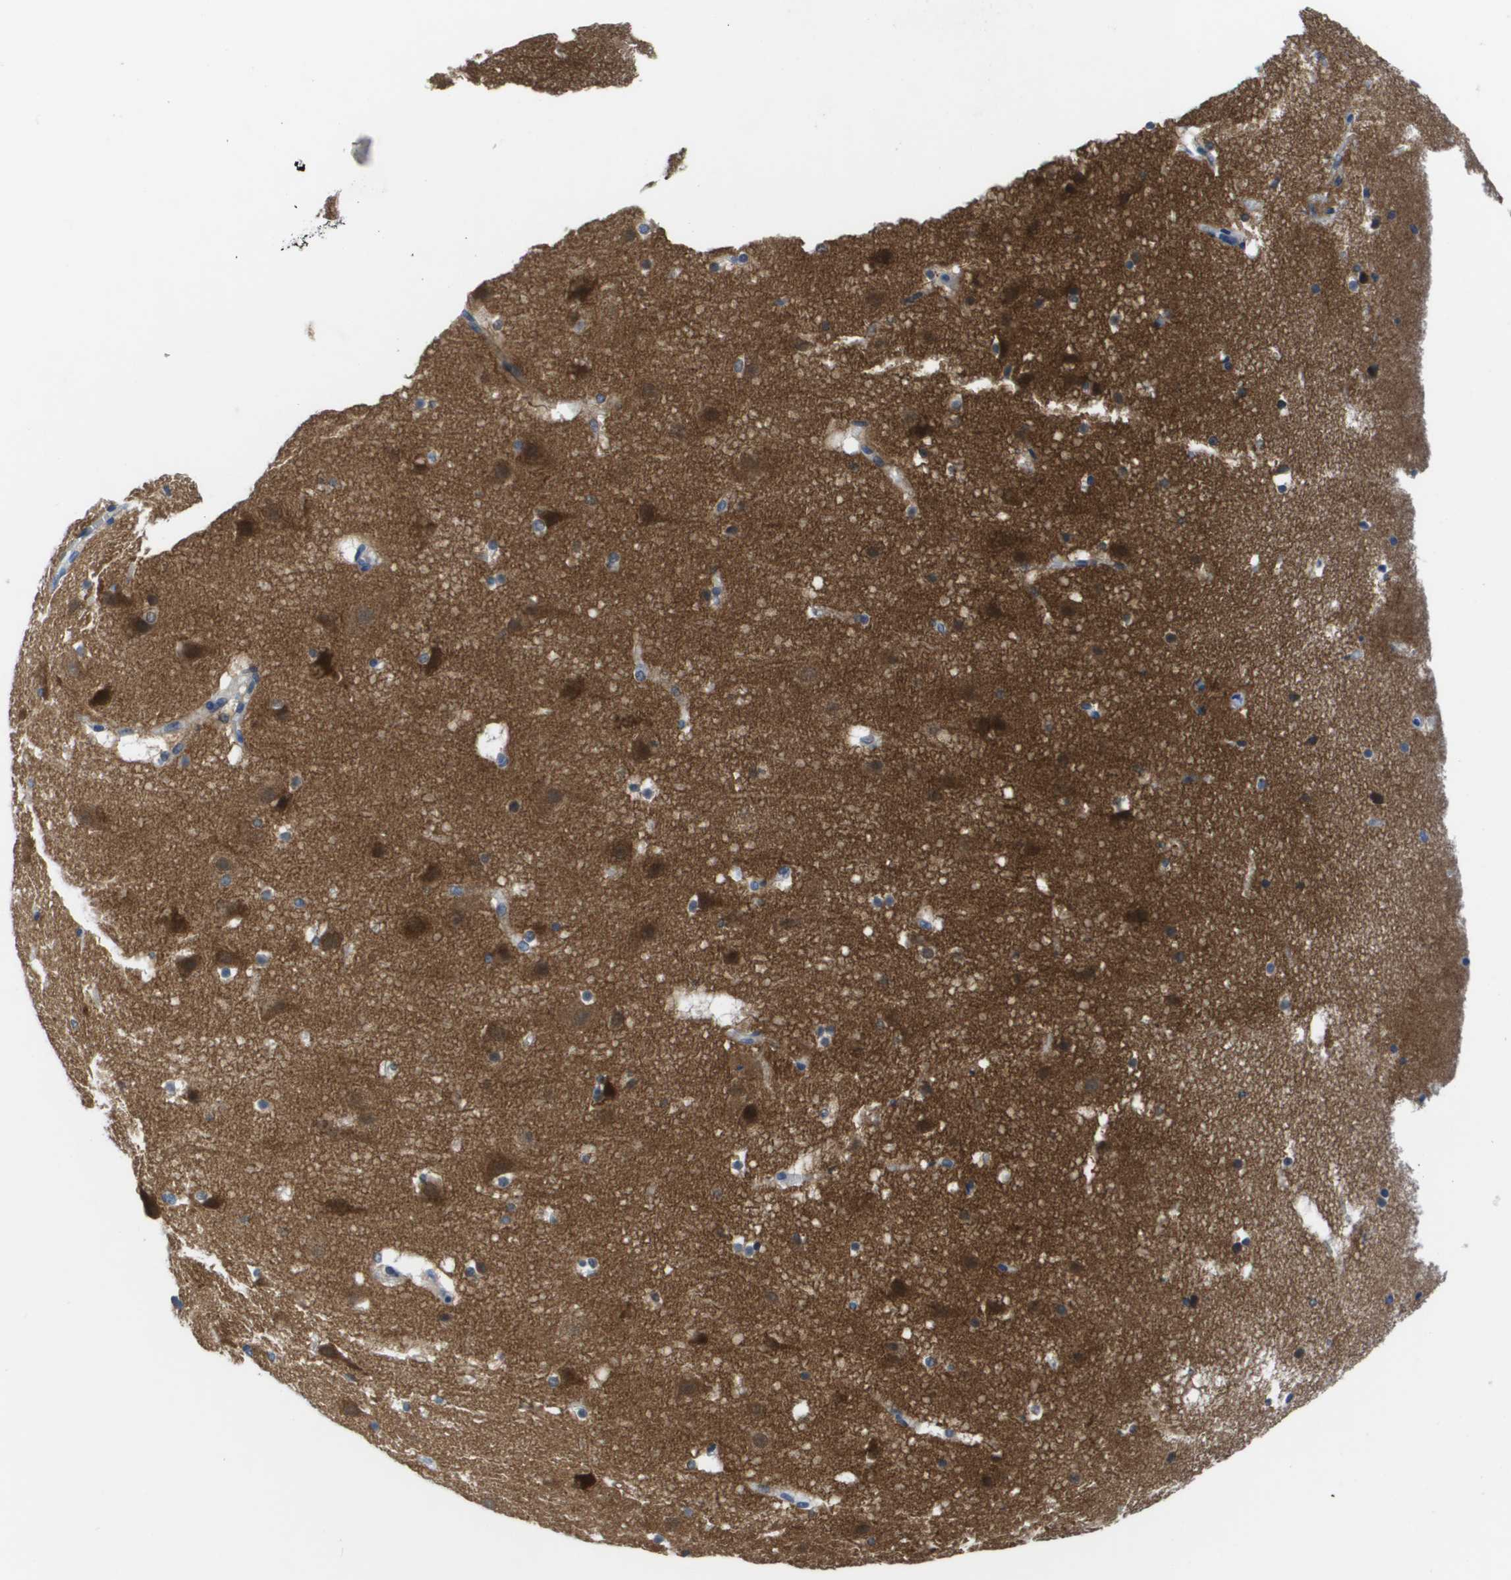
{"staining": {"intensity": "negative", "quantity": "none", "location": "none"}, "tissue": "cerebral cortex", "cell_type": "Endothelial cells", "image_type": "normal", "snomed": [{"axis": "morphology", "description": "Normal tissue, NOS"}, {"axis": "topography", "description": "Cerebral cortex"}], "caption": "Cerebral cortex stained for a protein using IHC reveals no staining endothelial cells.", "gene": "NCS1", "patient": {"sex": "male", "age": 45}}